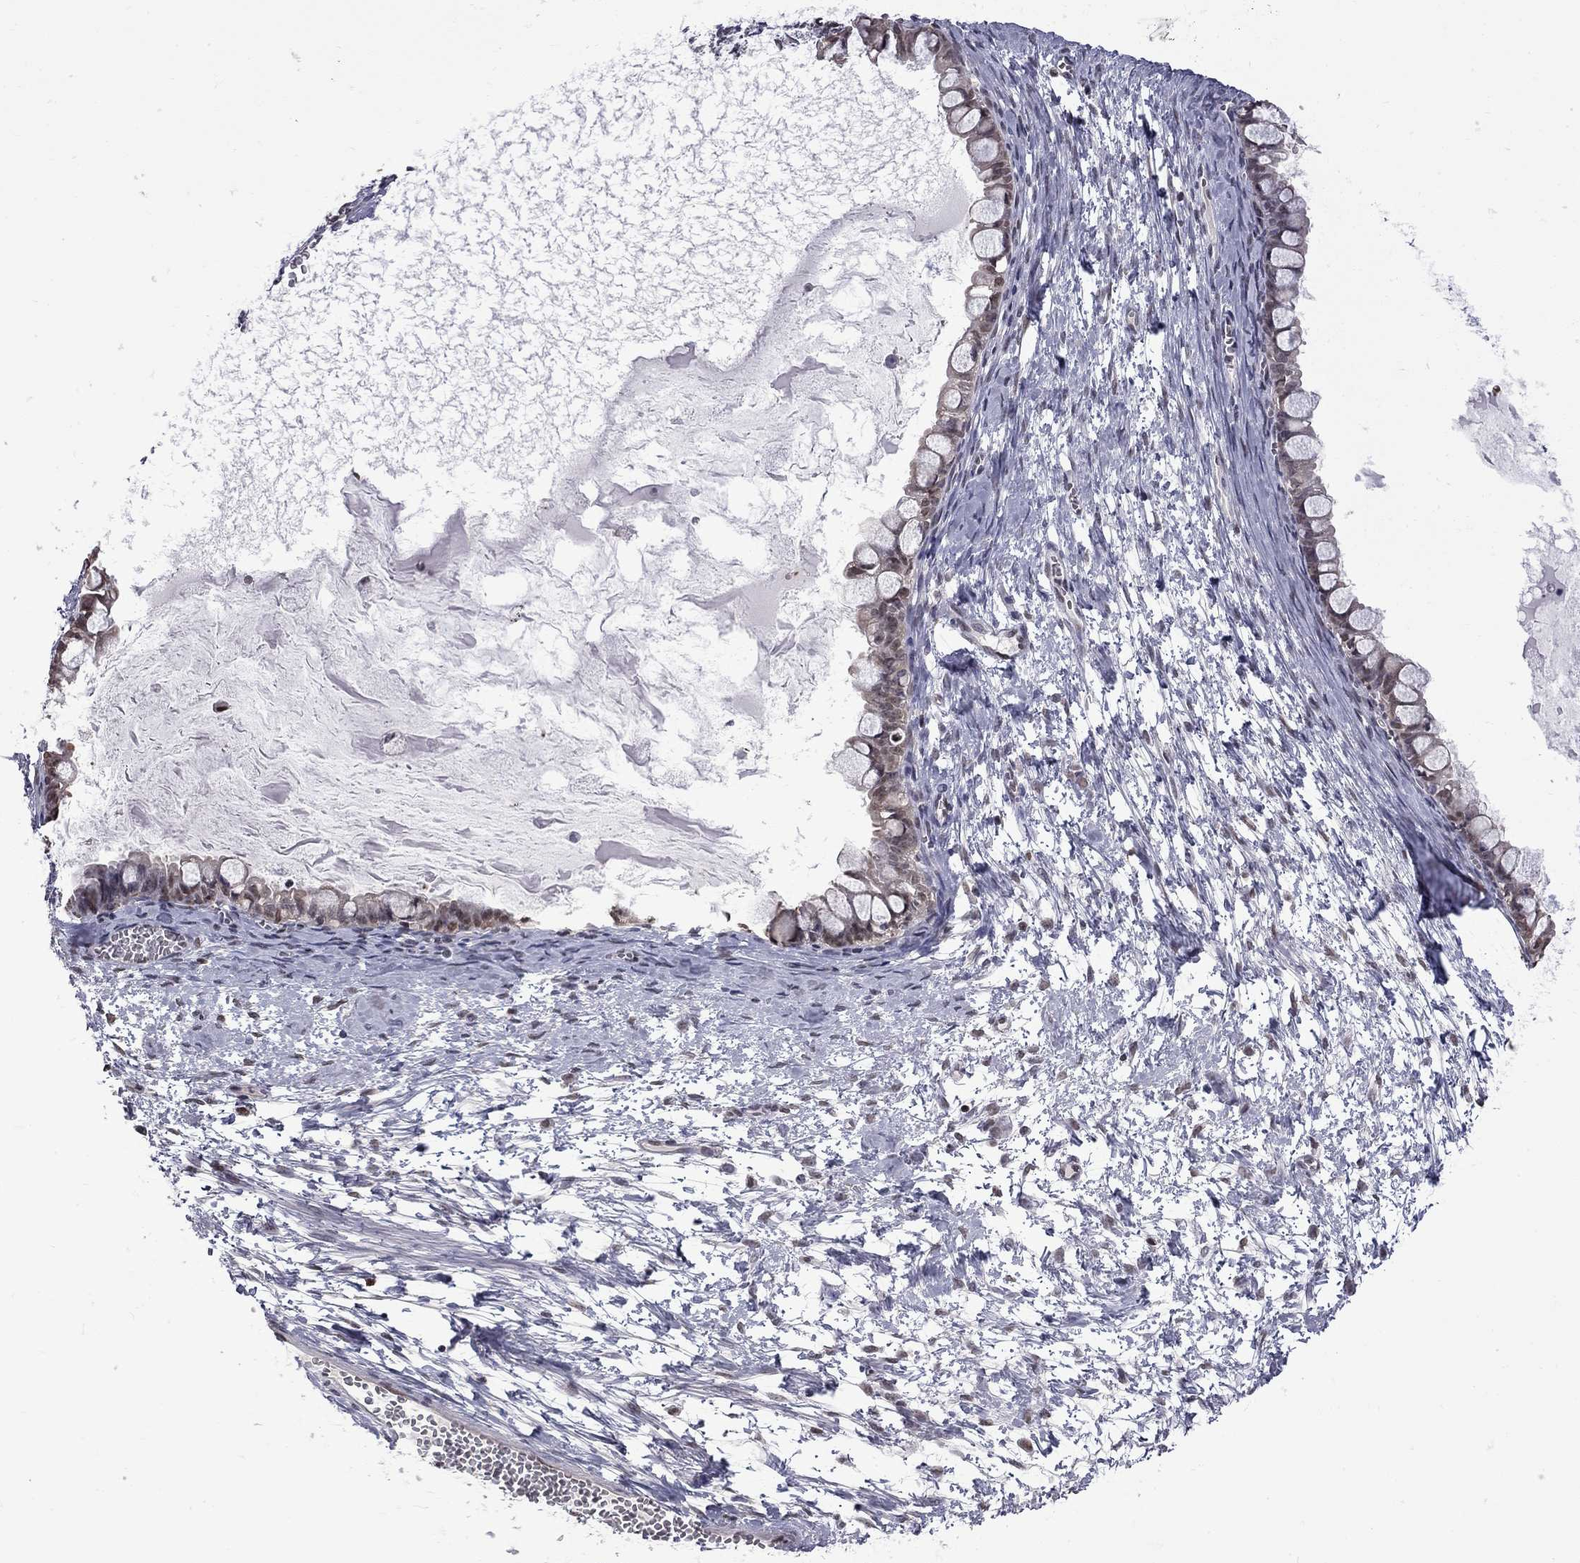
{"staining": {"intensity": "weak", "quantity": "25%-75%", "location": "cytoplasmic/membranous"}, "tissue": "ovarian cancer", "cell_type": "Tumor cells", "image_type": "cancer", "snomed": [{"axis": "morphology", "description": "Cystadenocarcinoma, mucinous, NOS"}, {"axis": "topography", "description": "Ovary"}], "caption": "Protein staining demonstrates weak cytoplasmic/membranous expression in approximately 25%-75% of tumor cells in mucinous cystadenocarcinoma (ovarian).", "gene": "RFWD3", "patient": {"sex": "female", "age": 63}}